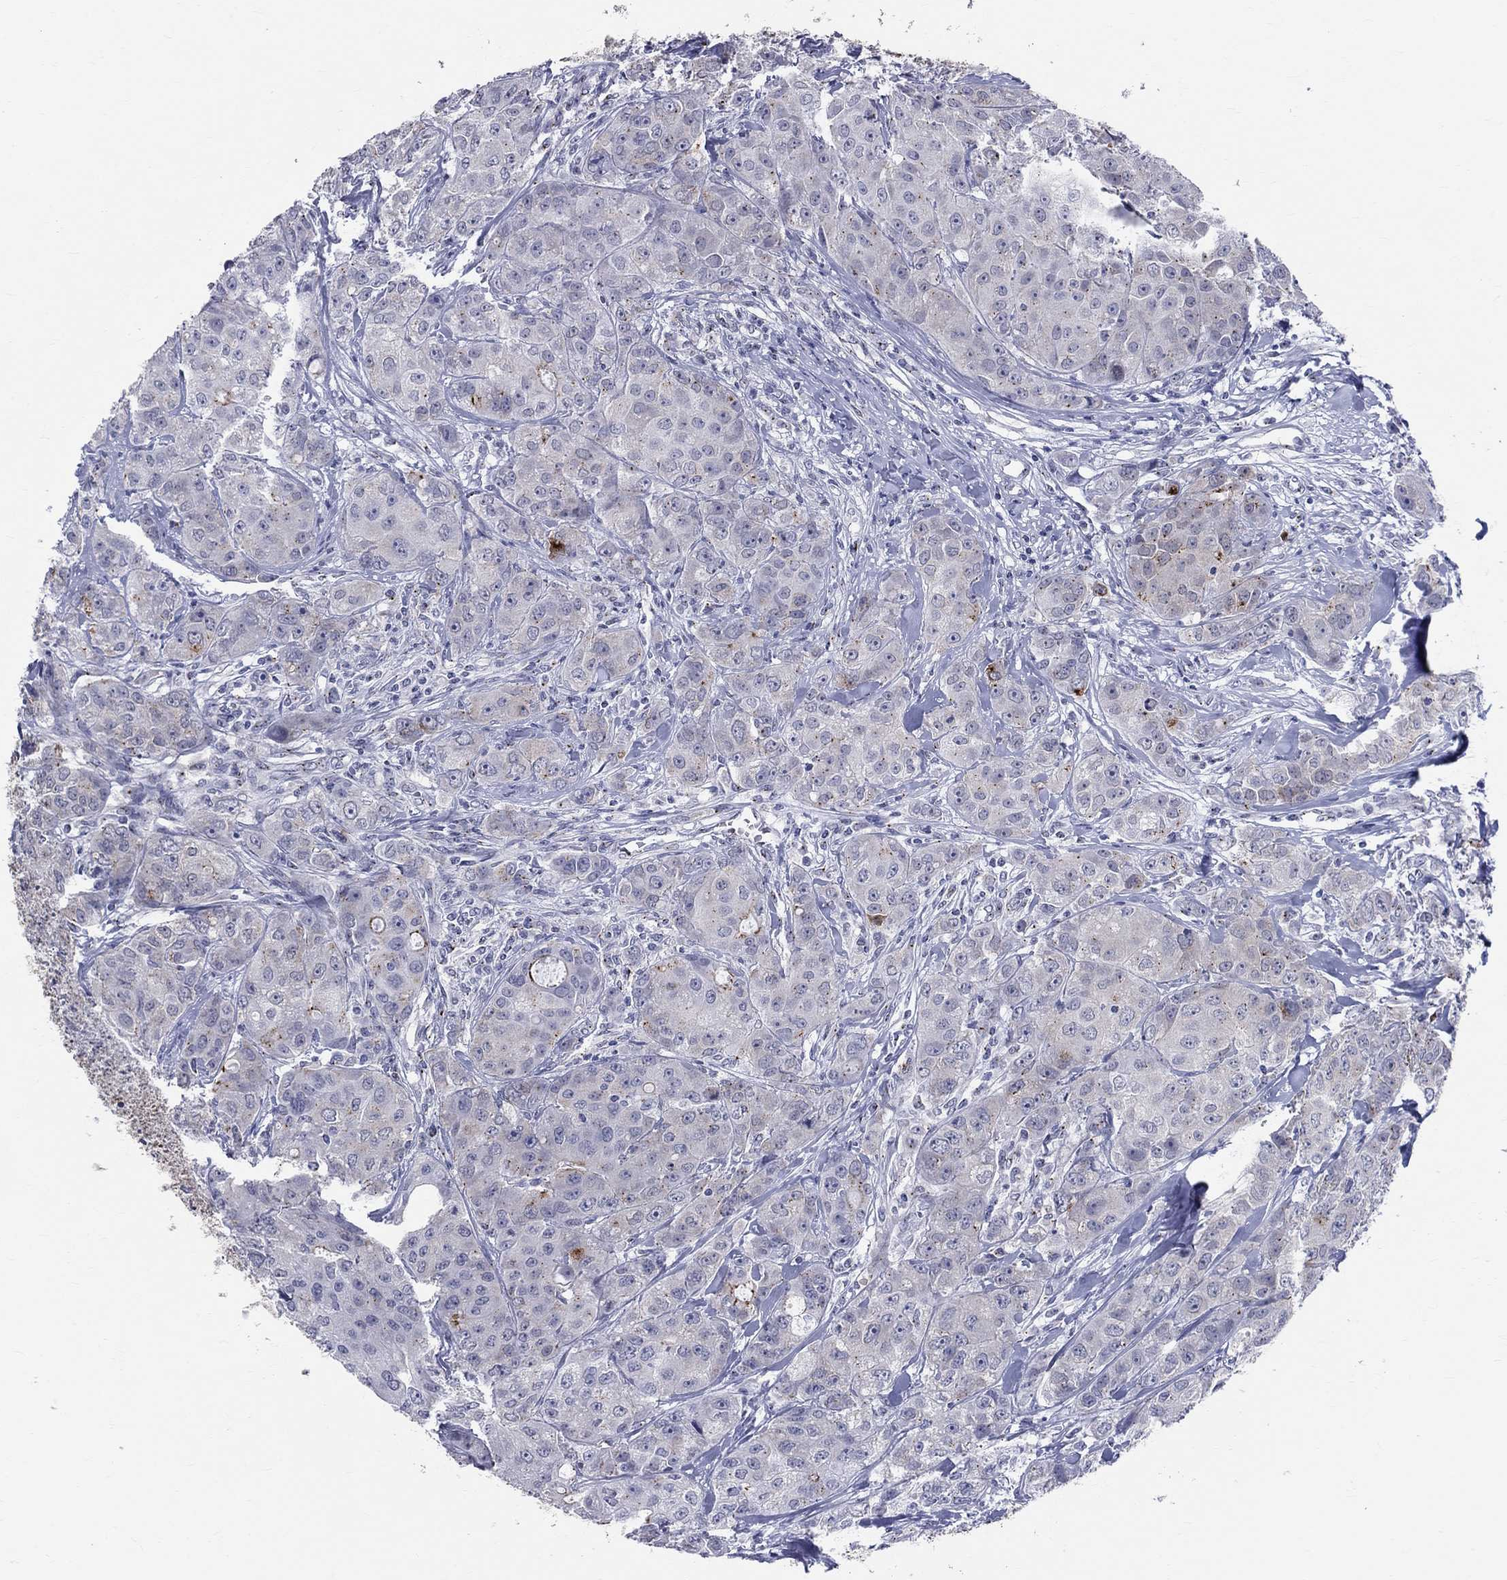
{"staining": {"intensity": "negative", "quantity": "none", "location": "none"}, "tissue": "breast cancer", "cell_type": "Tumor cells", "image_type": "cancer", "snomed": [{"axis": "morphology", "description": "Duct carcinoma"}, {"axis": "topography", "description": "Breast"}], "caption": "Immunohistochemistry of human invasive ductal carcinoma (breast) displays no staining in tumor cells. (DAB (3,3'-diaminobenzidine) IHC visualized using brightfield microscopy, high magnification).", "gene": "CEP43", "patient": {"sex": "female", "age": 43}}